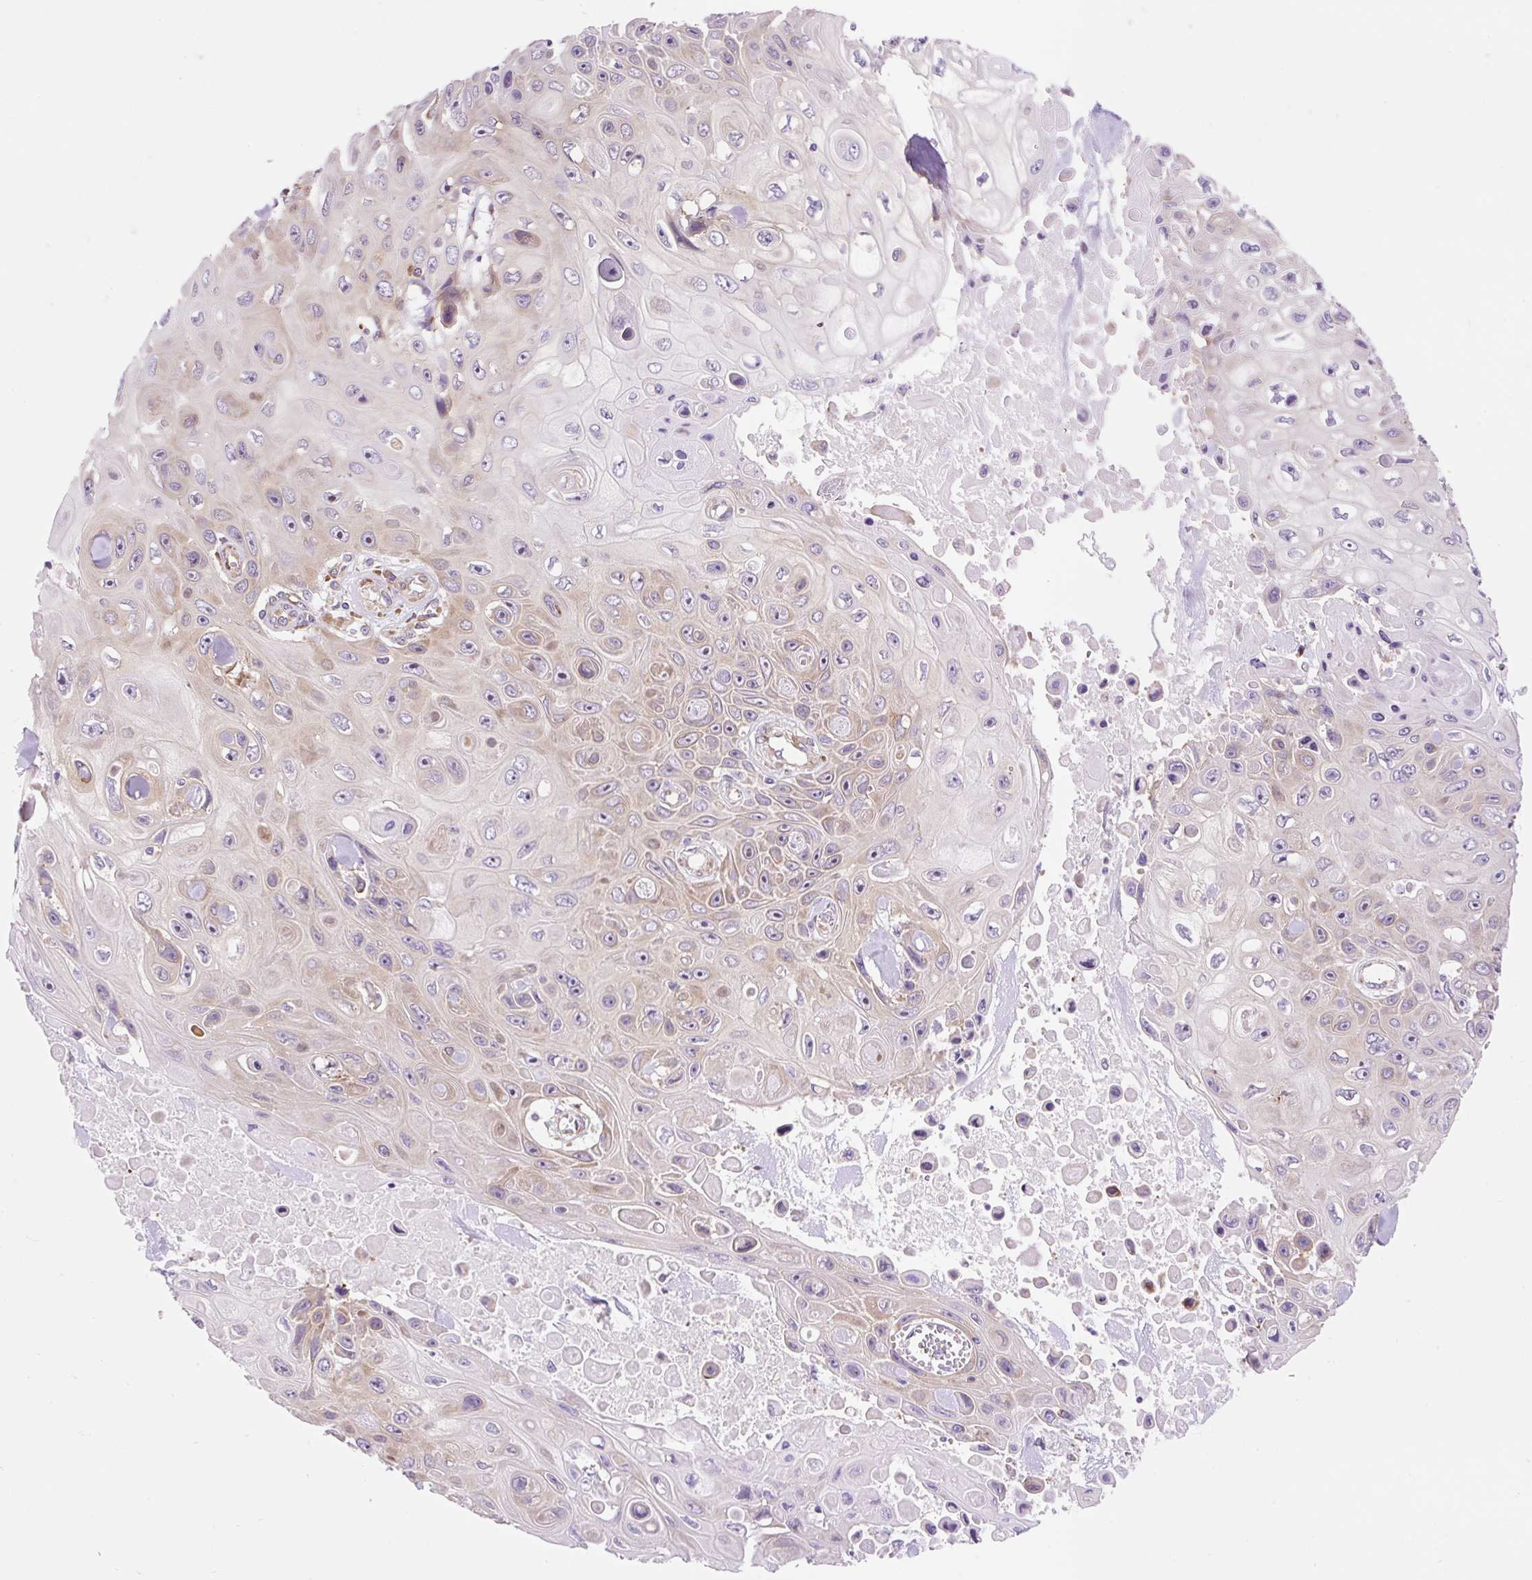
{"staining": {"intensity": "weak", "quantity": "25%-75%", "location": "cytoplasmic/membranous"}, "tissue": "skin cancer", "cell_type": "Tumor cells", "image_type": "cancer", "snomed": [{"axis": "morphology", "description": "Squamous cell carcinoma, NOS"}, {"axis": "topography", "description": "Skin"}], "caption": "This micrograph reveals IHC staining of human skin cancer, with low weak cytoplasmic/membranous staining in about 25%-75% of tumor cells.", "gene": "GPR45", "patient": {"sex": "male", "age": 82}}